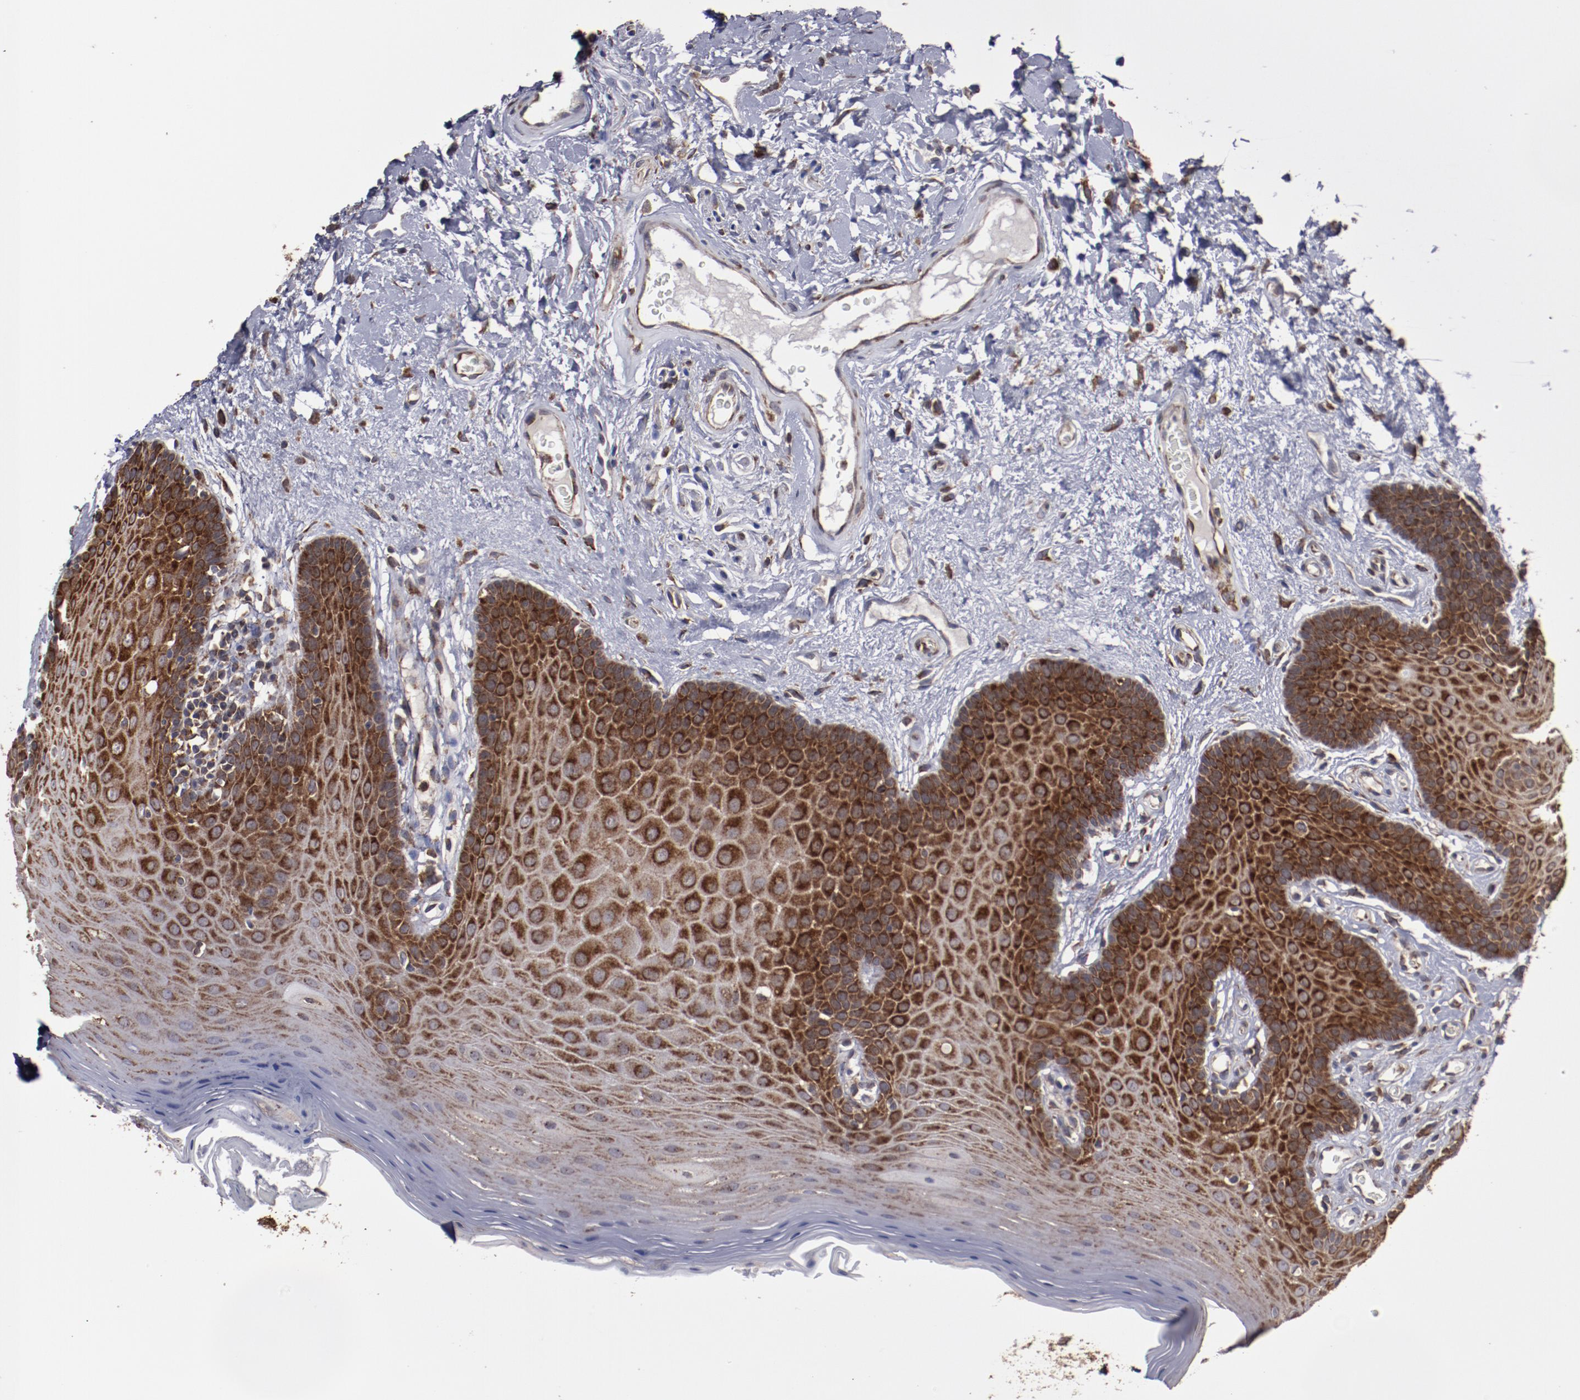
{"staining": {"intensity": "strong", "quantity": ">75%", "location": "cytoplasmic/membranous"}, "tissue": "oral mucosa", "cell_type": "Squamous epithelial cells", "image_type": "normal", "snomed": [{"axis": "morphology", "description": "Normal tissue, NOS"}, {"axis": "morphology", "description": "Squamous cell carcinoma, NOS"}, {"axis": "topography", "description": "Skeletal muscle"}, {"axis": "topography", "description": "Oral tissue"}, {"axis": "topography", "description": "Head-Neck"}], "caption": "Oral mucosa stained with DAB (3,3'-diaminobenzidine) immunohistochemistry shows high levels of strong cytoplasmic/membranous expression in approximately >75% of squamous epithelial cells. (DAB (3,3'-diaminobenzidine) IHC, brown staining for protein, blue staining for nuclei).", "gene": "RPS4X", "patient": {"sex": "male", "age": 71}}